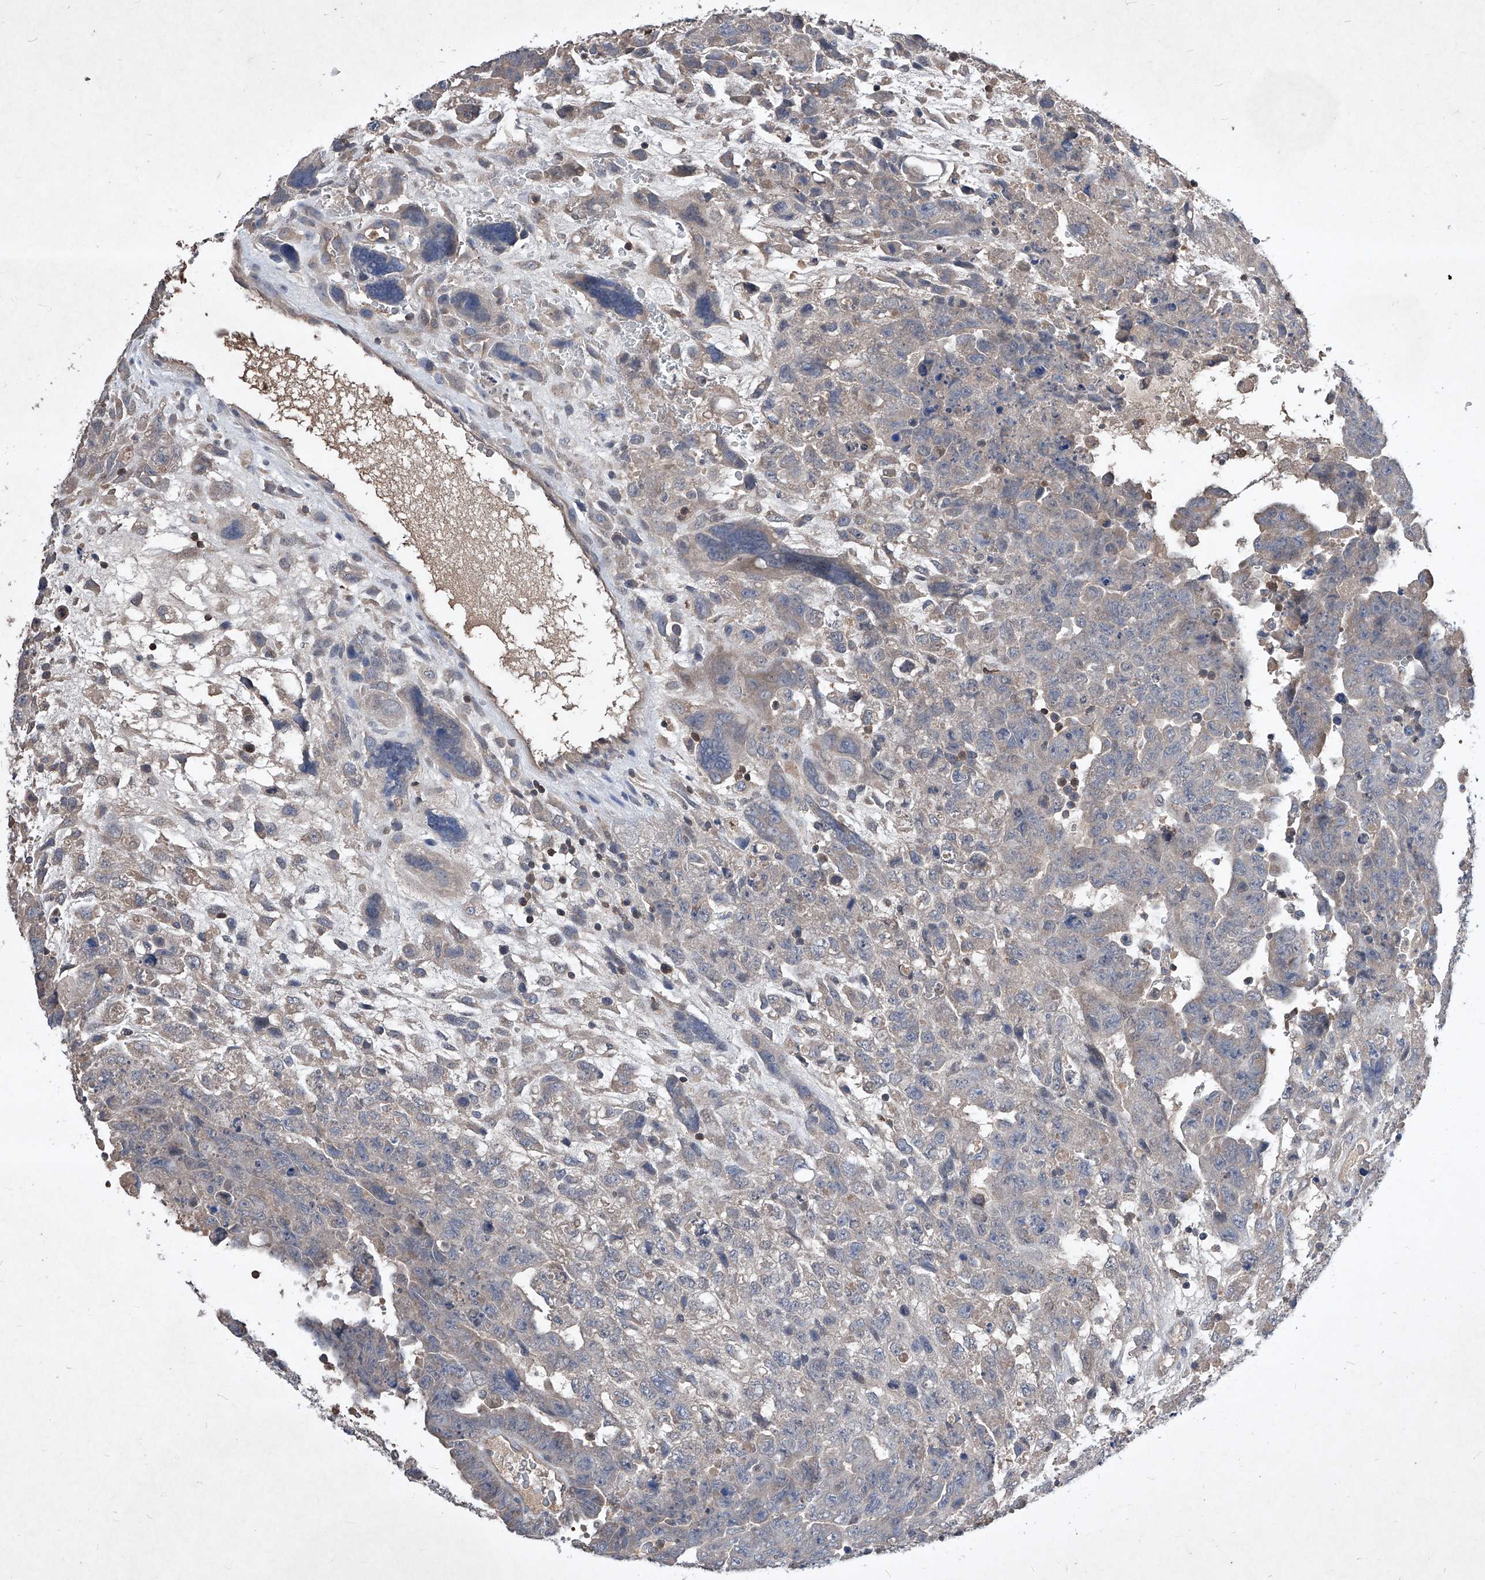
{"staining": {"intensity": "negative", "quantity": "none", "location": "none"}, "tissue": "testis cancer", "cell_type": "Tumor cells", "image_type": "cancer", "snomed": [{"axis": "morphology", "description": "Carcinoma, Embryonal, NOS"}, {"axis": "topography", "description": "Testis"}], "caption": "The histopathology image displays no significant positivity in tumor cells of testis embryonal carcinoma.", "gene": "SYNGR1", "patient": {"sex": "male", "age": 28}}